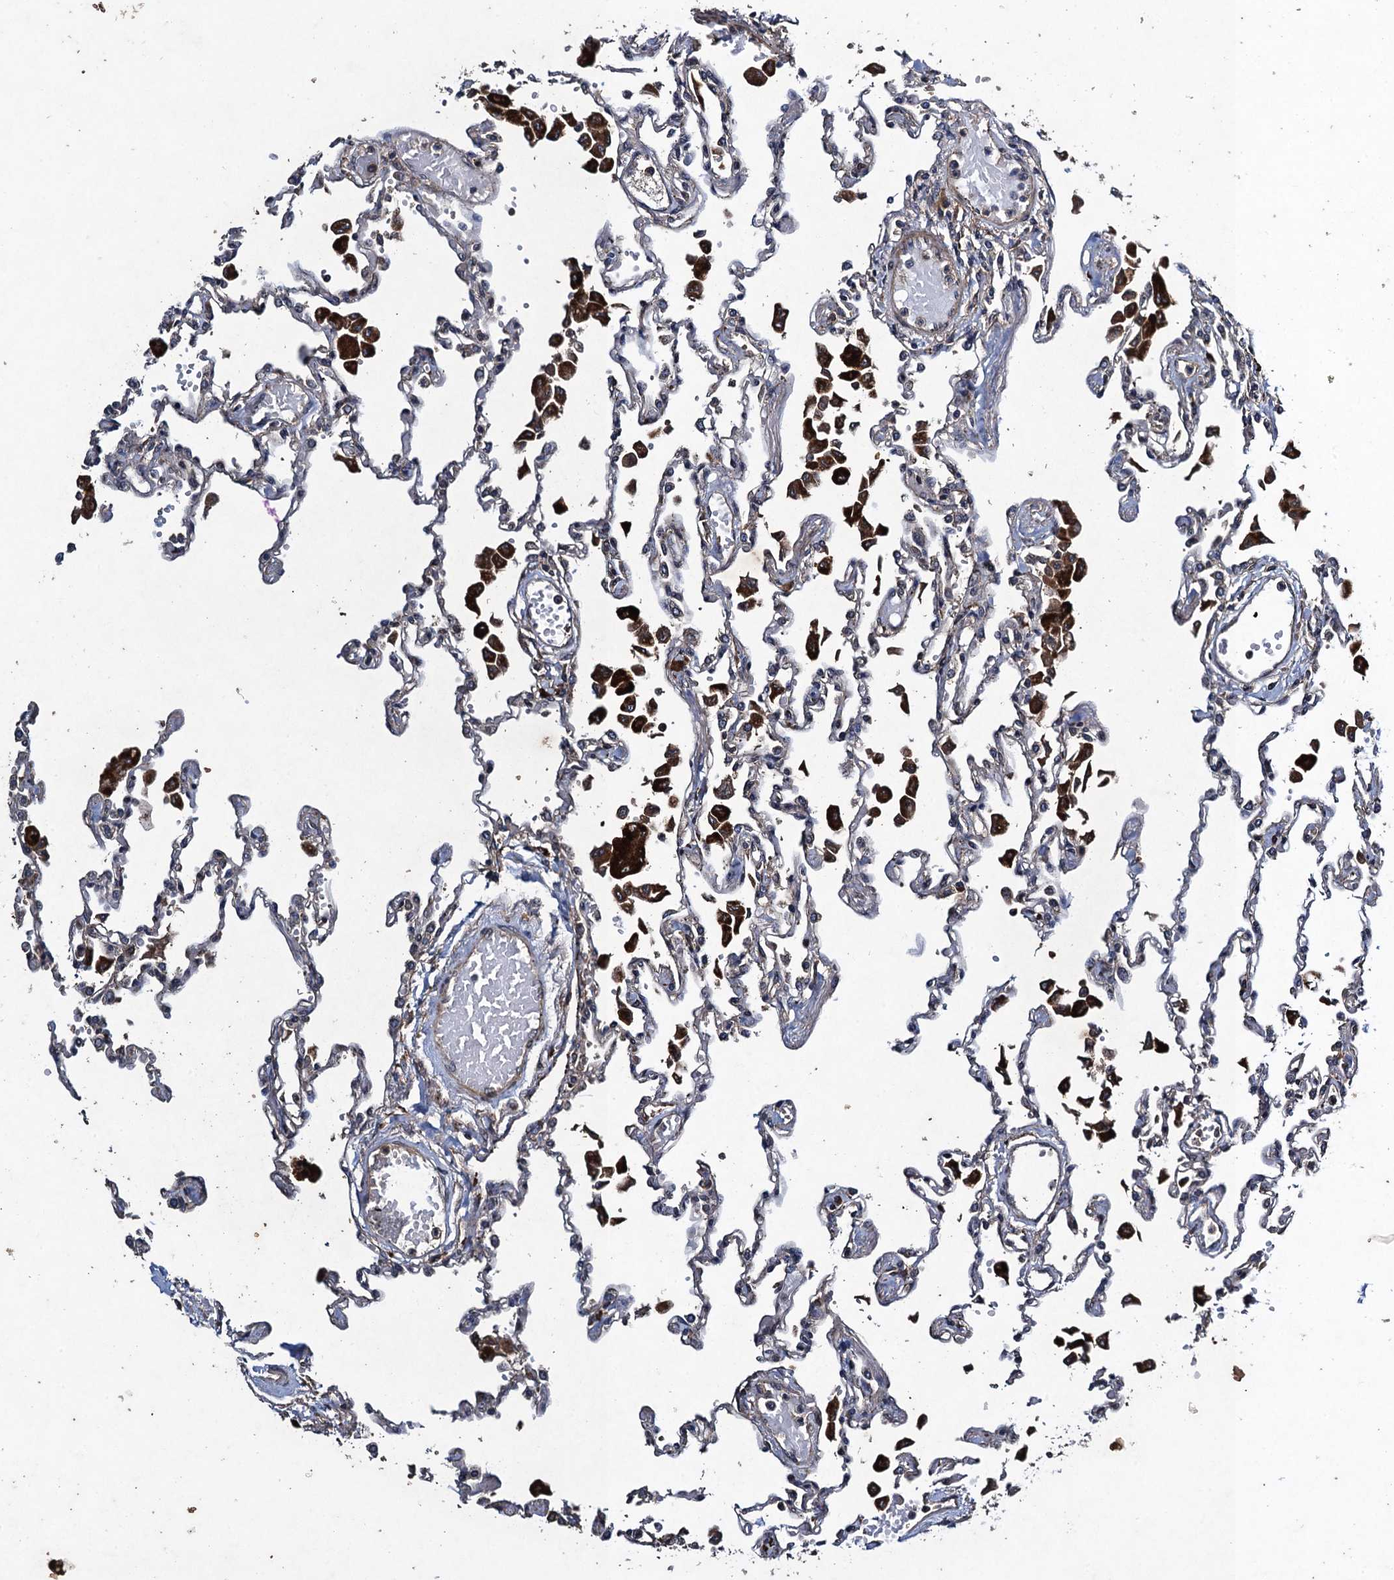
{"staining": {"intensity": "strong", "quantity": "<25%", "location": "cytoplasmic/membranous"}, "tissue": "lung", "cell_type": "Alveolar cells", "image_type": "normal", "snomed": [{"axis": "morphology", "description": "Normal tissue, NOS"}, {"axis": "topography", "description": "Bronchus"}, {"axis": "topography", "description": "Lung"}], "caption": "A high-resolution histopathology image shows immunohistochemistry (IHC) staining of unremarkable lung, which demonstrates strong cytoplasmic/membranous positivity in about <25% of alveolar cells. (Brightfield microscopy of DAB IHC at high magnification).", "gene": "CNTN5", "patient": {"sex": "female", "age": 49}}